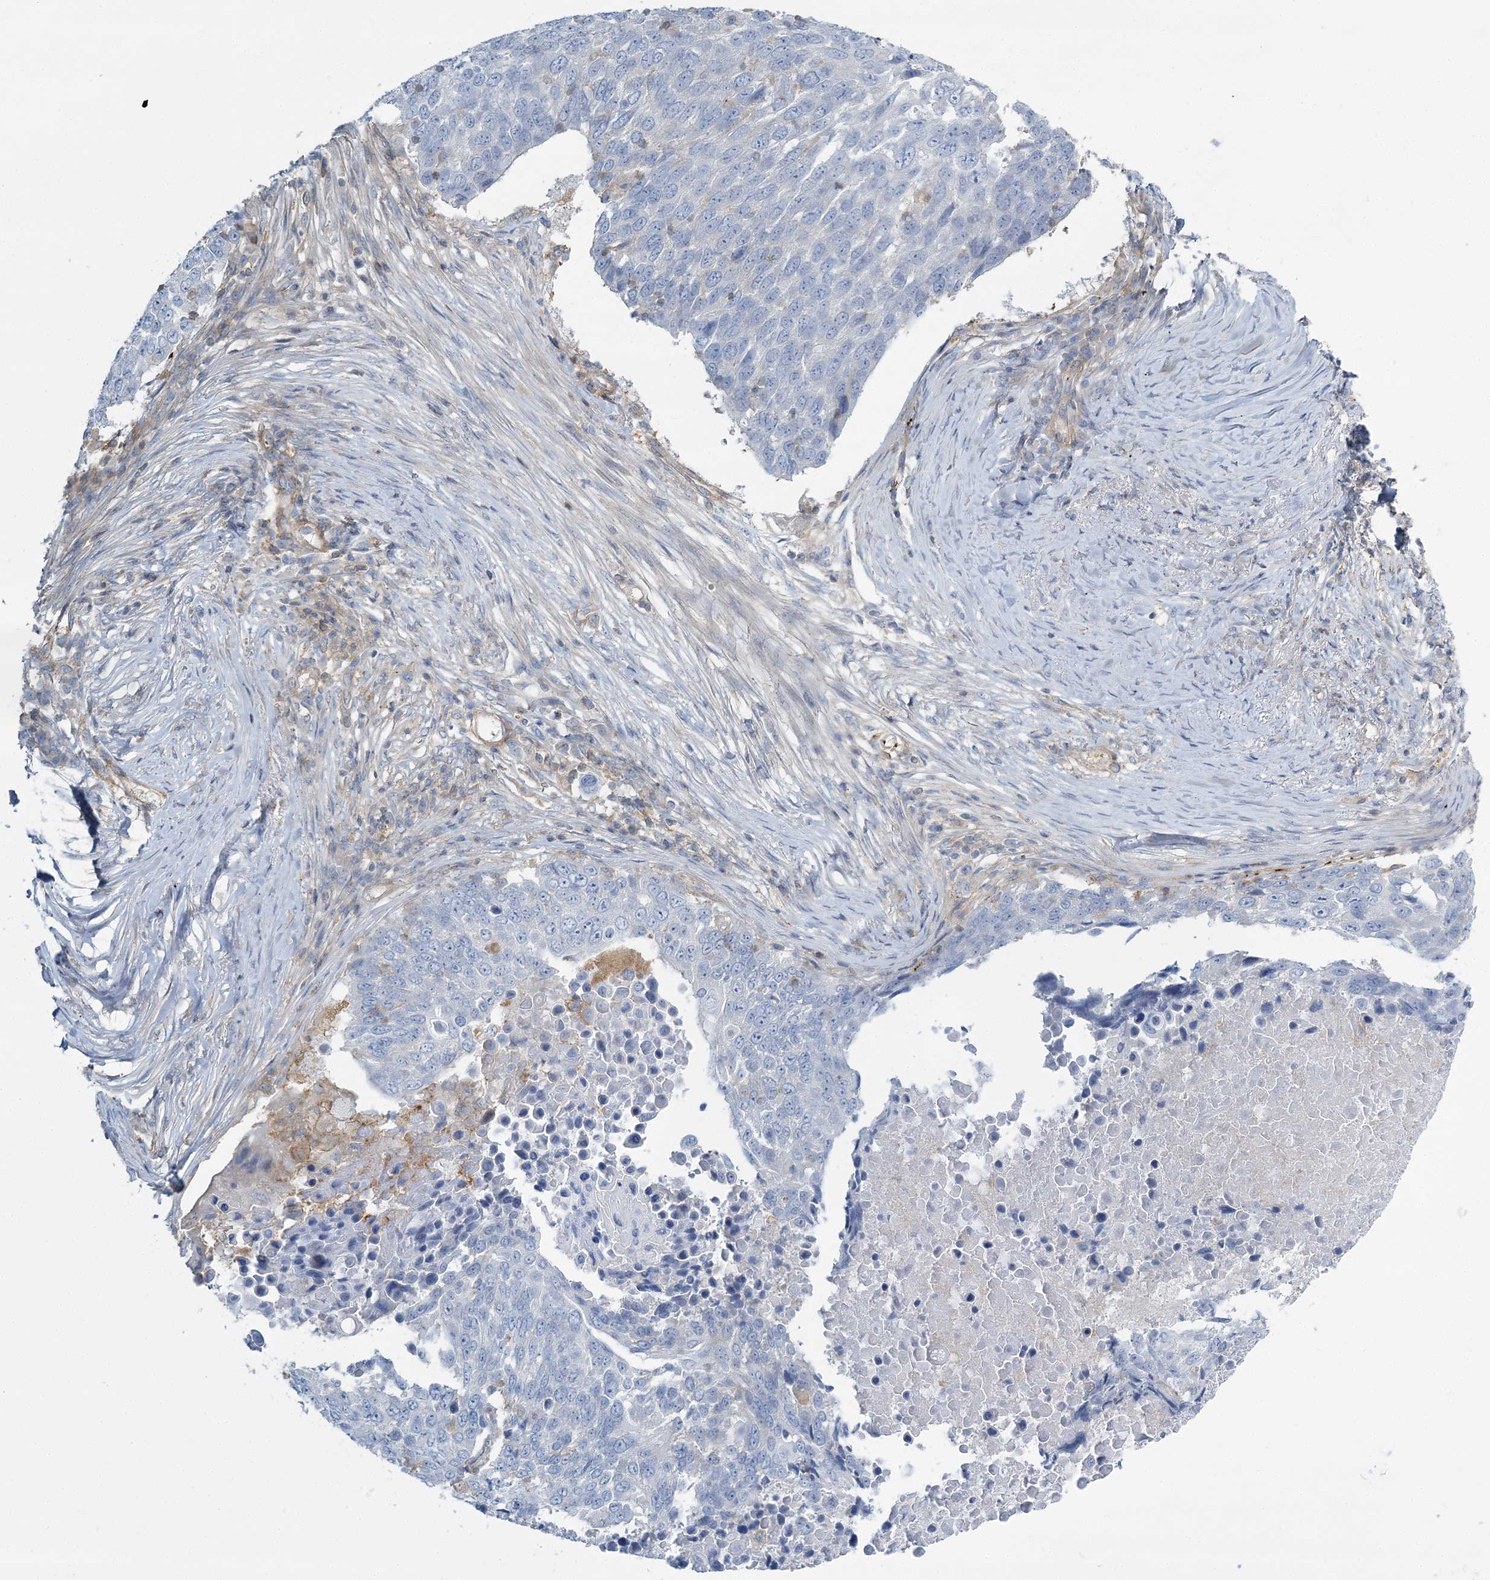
{"staining": {"intensity": "negative", "quantity": "none", "location": "none"}, "tissue": "lung cancer", "cell_type": "Tumor cells", "image_type": "cancer", "snomed": [{"axis": "morphology", "description": "Squamous cell carcinoma, NOS"}, {"axis": "topography", "description": "Lung"}], "caption": "DAB immunohistochemical staining of human lung squamous cell carcinoma reveals no significant staining in tumor cells.", "gene": "CUEDC2", "patient": {"sex": "male", "age": 66}}